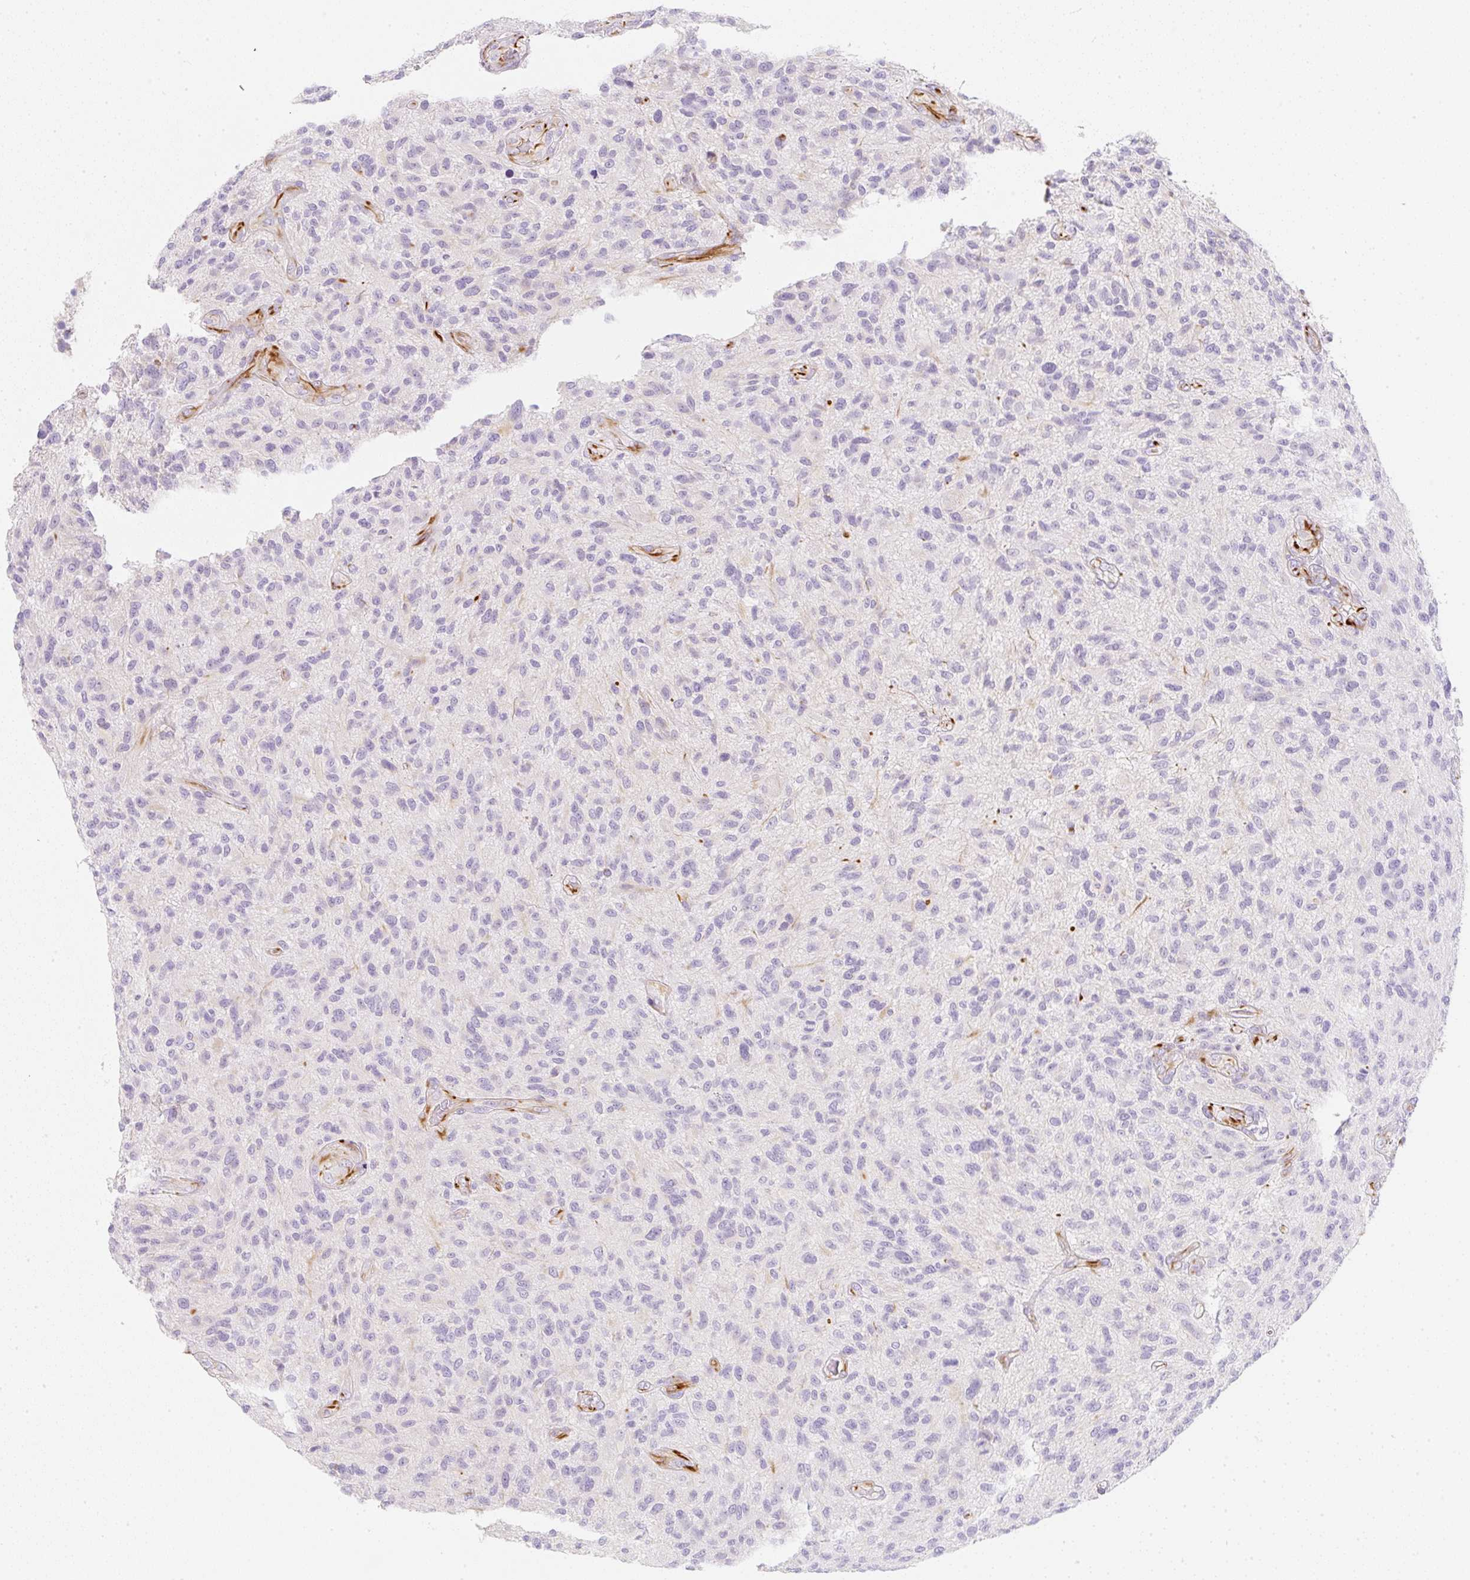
{"staining": {"intensity": "negative", "quantity": "none", "location": "none"}, "tissue": "glioma", "cell_type": "Tumor cells", "image_type": "cancer", "snomed": [{"axis": "morphology", "description": "Glioma, malignant, High grade"}, {"axis": "topography", "description": "Brain"}], "caption": "This is an immunohistochemistry (IHC) photomicrograph of human glioma. There is no expression in tumor cells.", "gene": "ZNF689", "patient": {"sex": "male", "age": 47}}